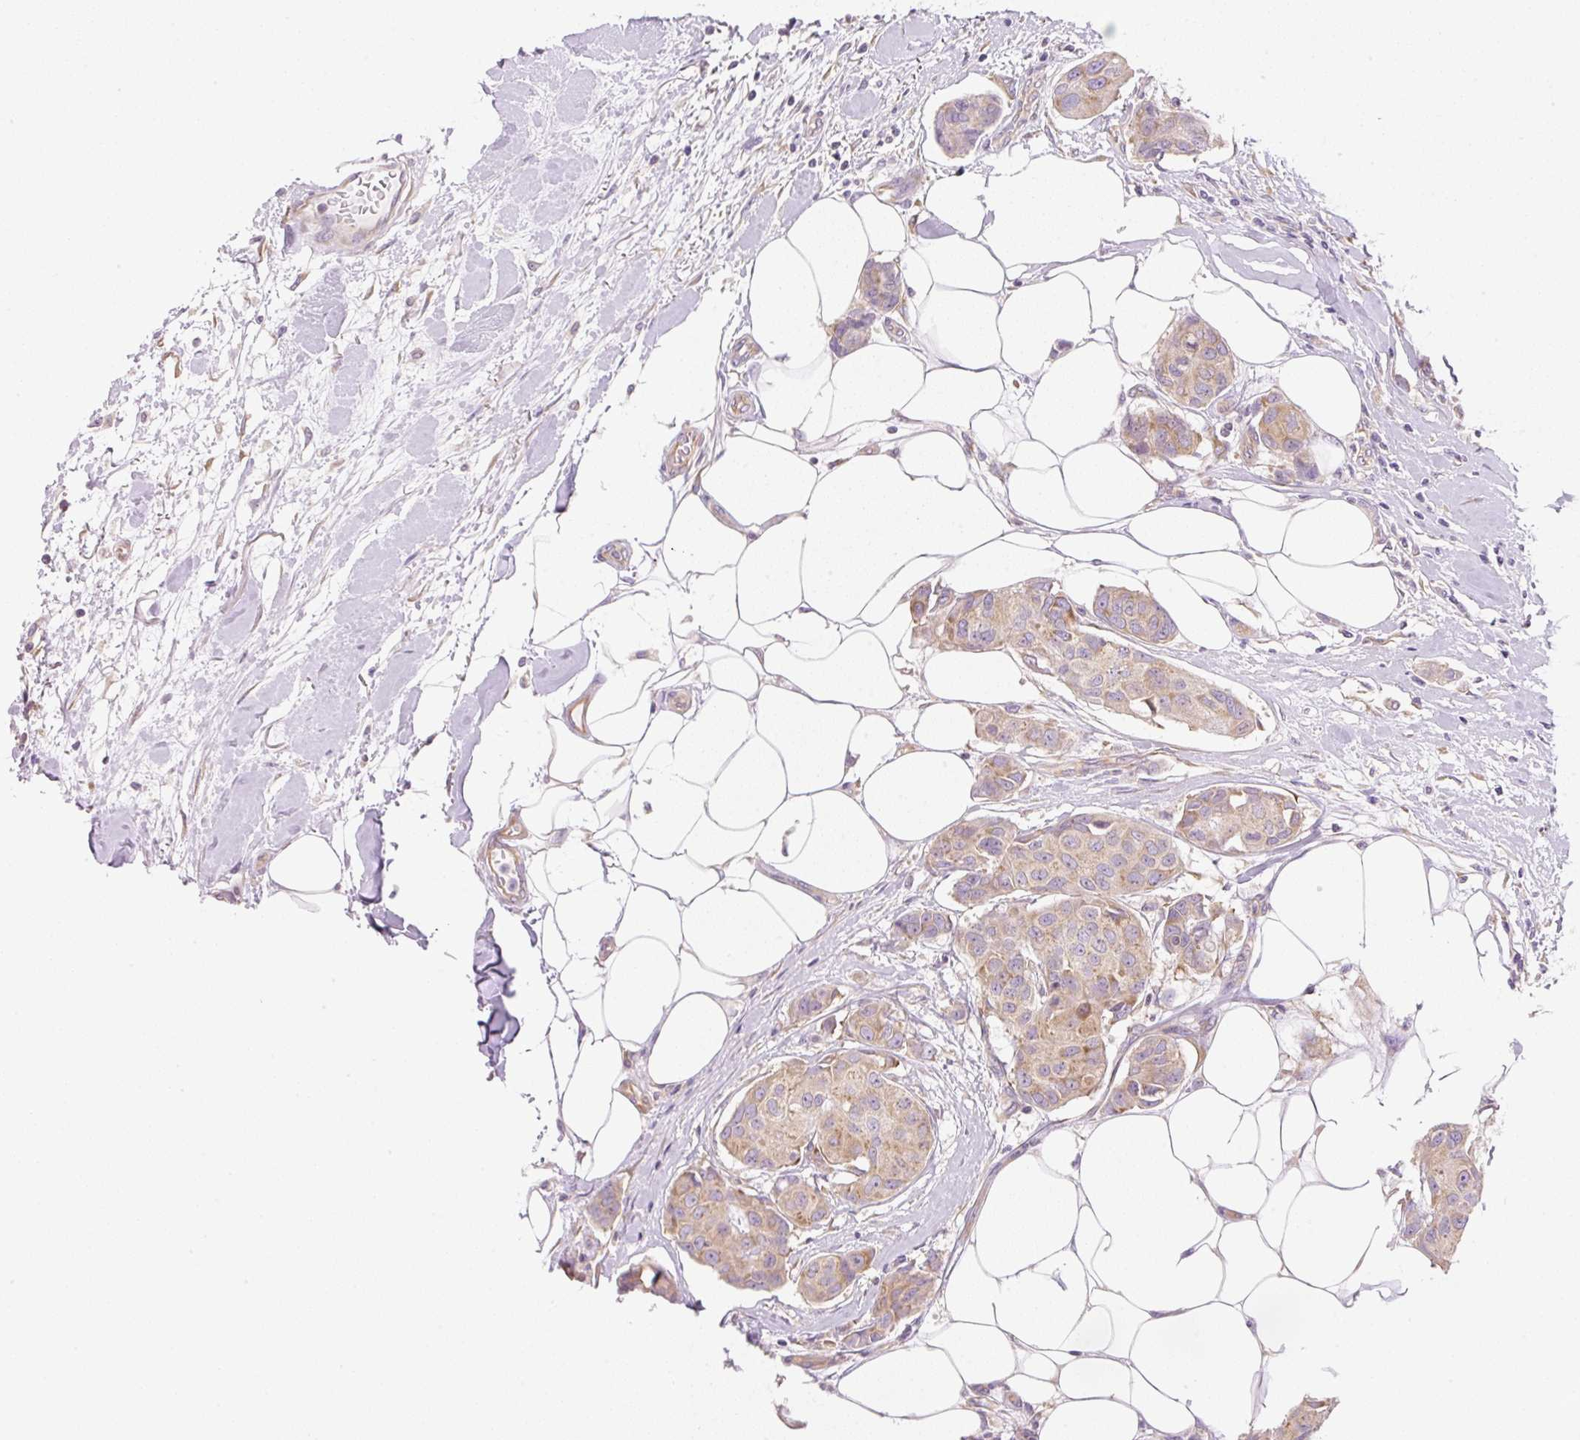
{"staining": {"intensity": "weak", "quantity": "25%-75%", "location": "cytoplasmic/membranous"}, "tissue": "breast cancer", "cell_type": "Tumor cells", "image_type": "cancer", "snomed": [{"axis": "morphology", "description": "Duct carcinoma"}, {"axis": "topography", "description": "Breast"}, {"axis": "topography", "description": "Lymph node"}], "caption": "The photomicrograph exhibits a brown stain indicating the presence of a protein in the cytoplasmic/membranous of tumor cells in infiltrating ductal carcinoma (breast).", "gene": "RPL18A", "patient": {"sex": "female", "age": 80}}